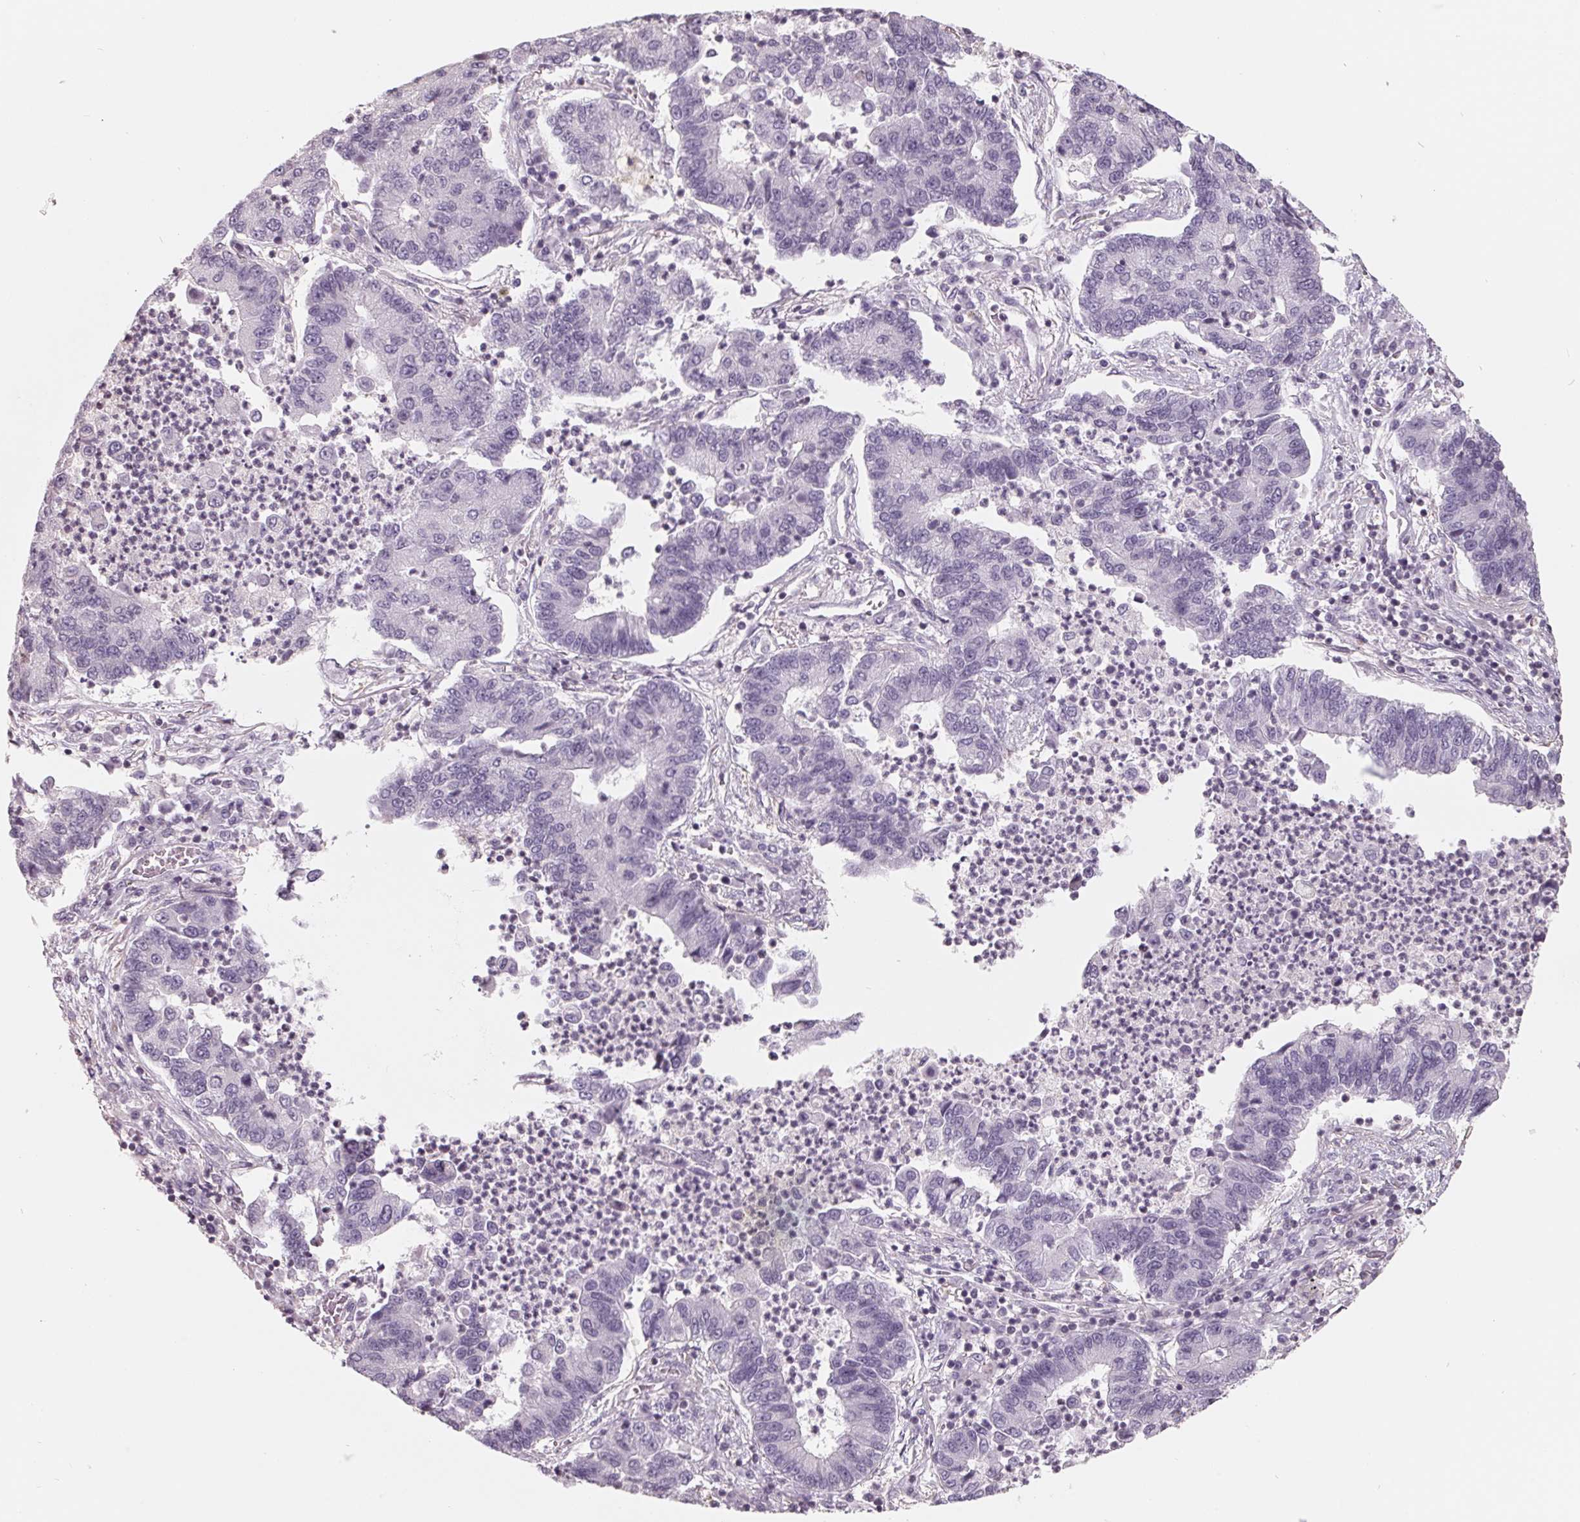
{"staining": {"intensity": "negative", "quantity": "none", "location": "none"}, "tissue": "lung cancer", "cell_type": "Tumor cells", "image_type": "cancer", "snomed": [{"axis": "morphology", "description": "Adenocarcinoma, NOS"}, {"axis": "topography", "description": "Lung"}], "caption": "Histopathology image shows no significant protein staining in tumor cells of lung cancer.", "gene": "FTCD", "patient": {"sex": "female", "age": 57}}